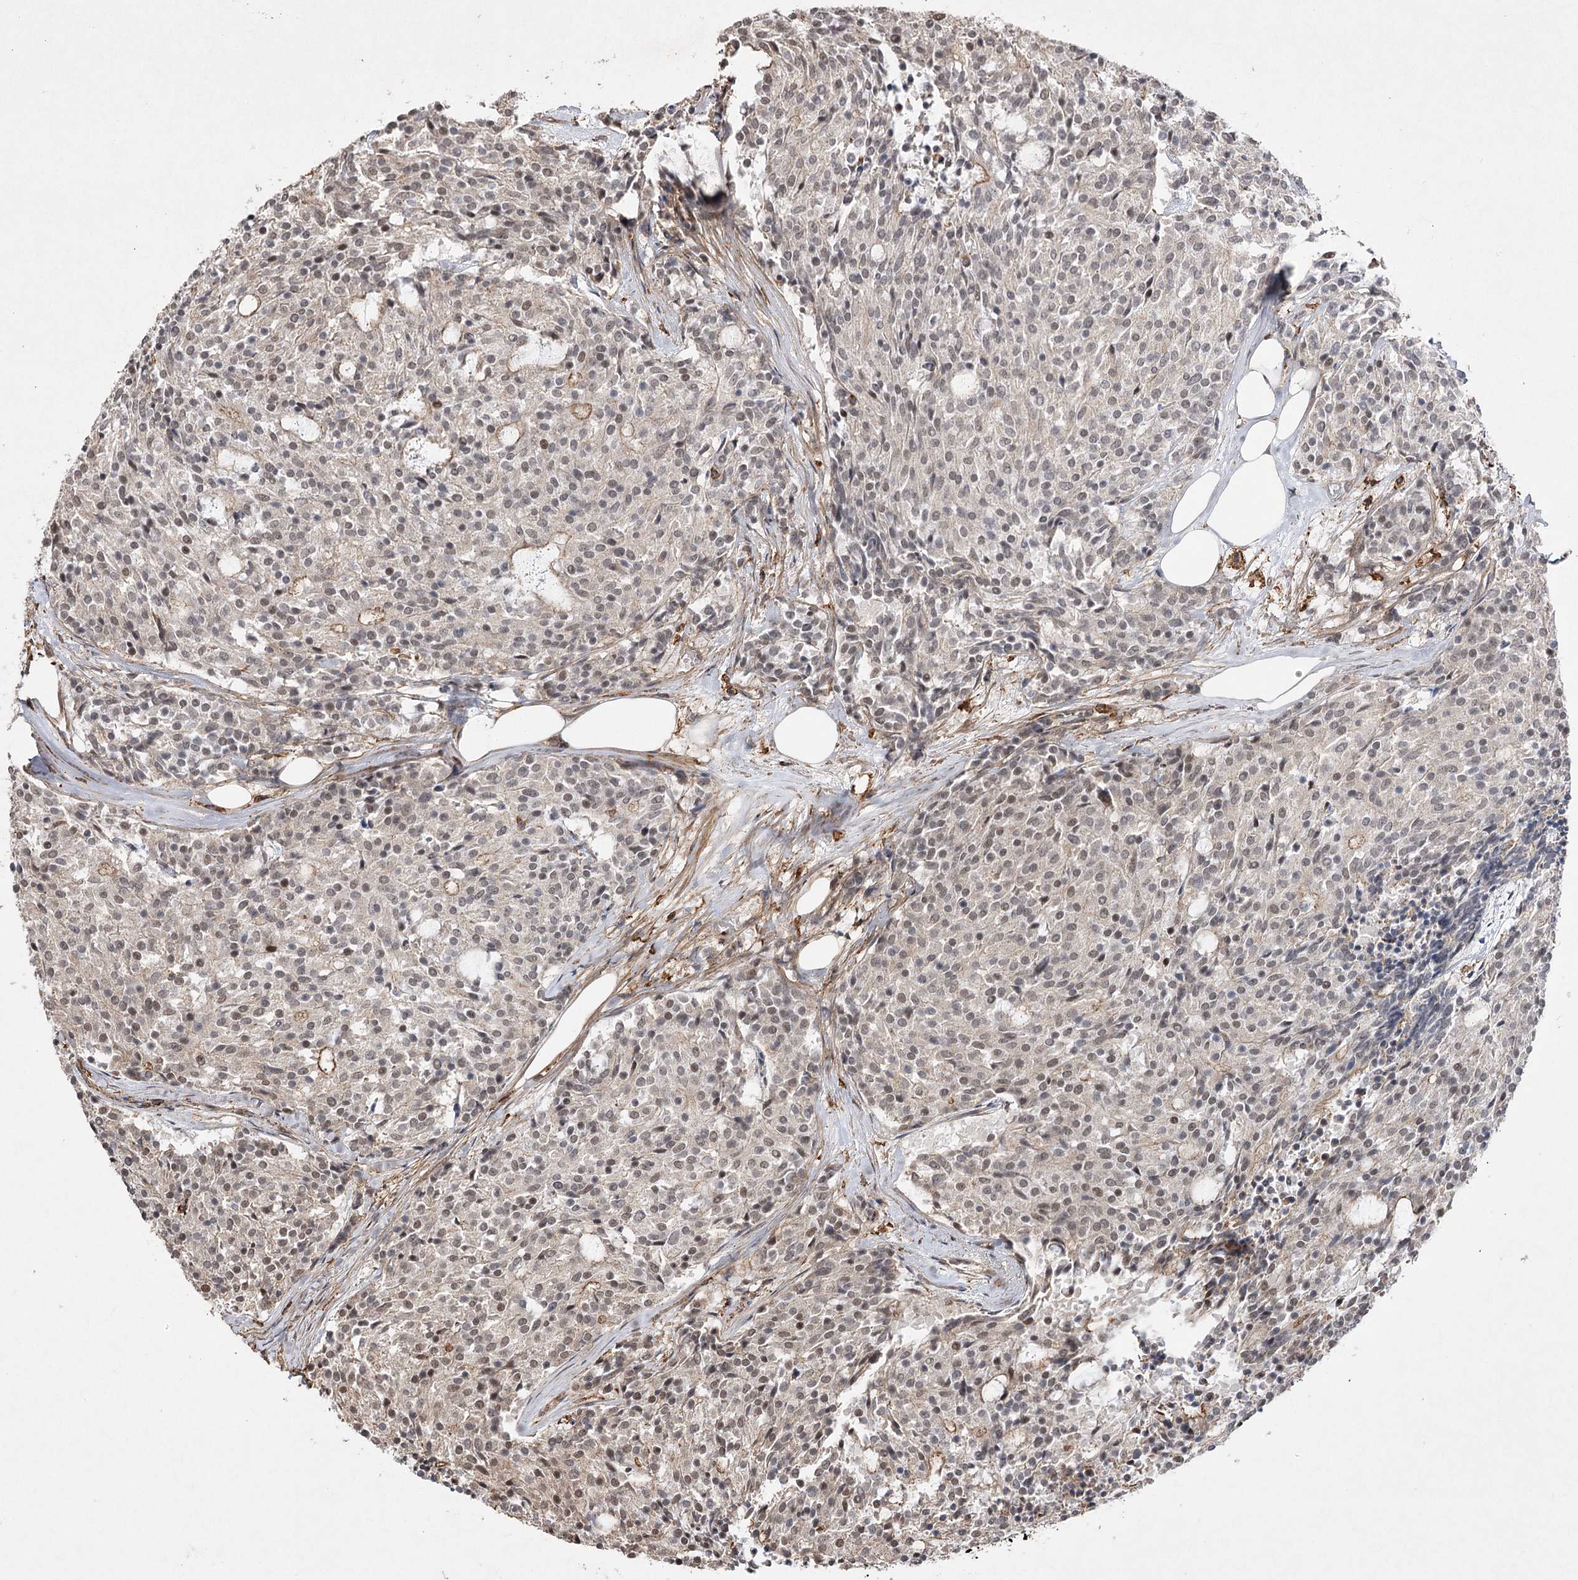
{"staining": {"intensity": "weak", "quantity": ">75%", "location": "nuclear"}, "tissue": "carcinoid", "cell_type": "Tumor cells", "image_type": "cancer", "snomed": [{"axis": "morphology", "description": "Carcinoid, malignant, NOS"}, {"axis": "topography", "description": "Pancreas"}], "caption": "An IHC image of neoplastic tissue is shown. Protein staining in brown shows weak nuclear positivity in carcinoid within tumor cells.", "gene": "OBSL1", "patient": {"sex": "female", "age": 54}}